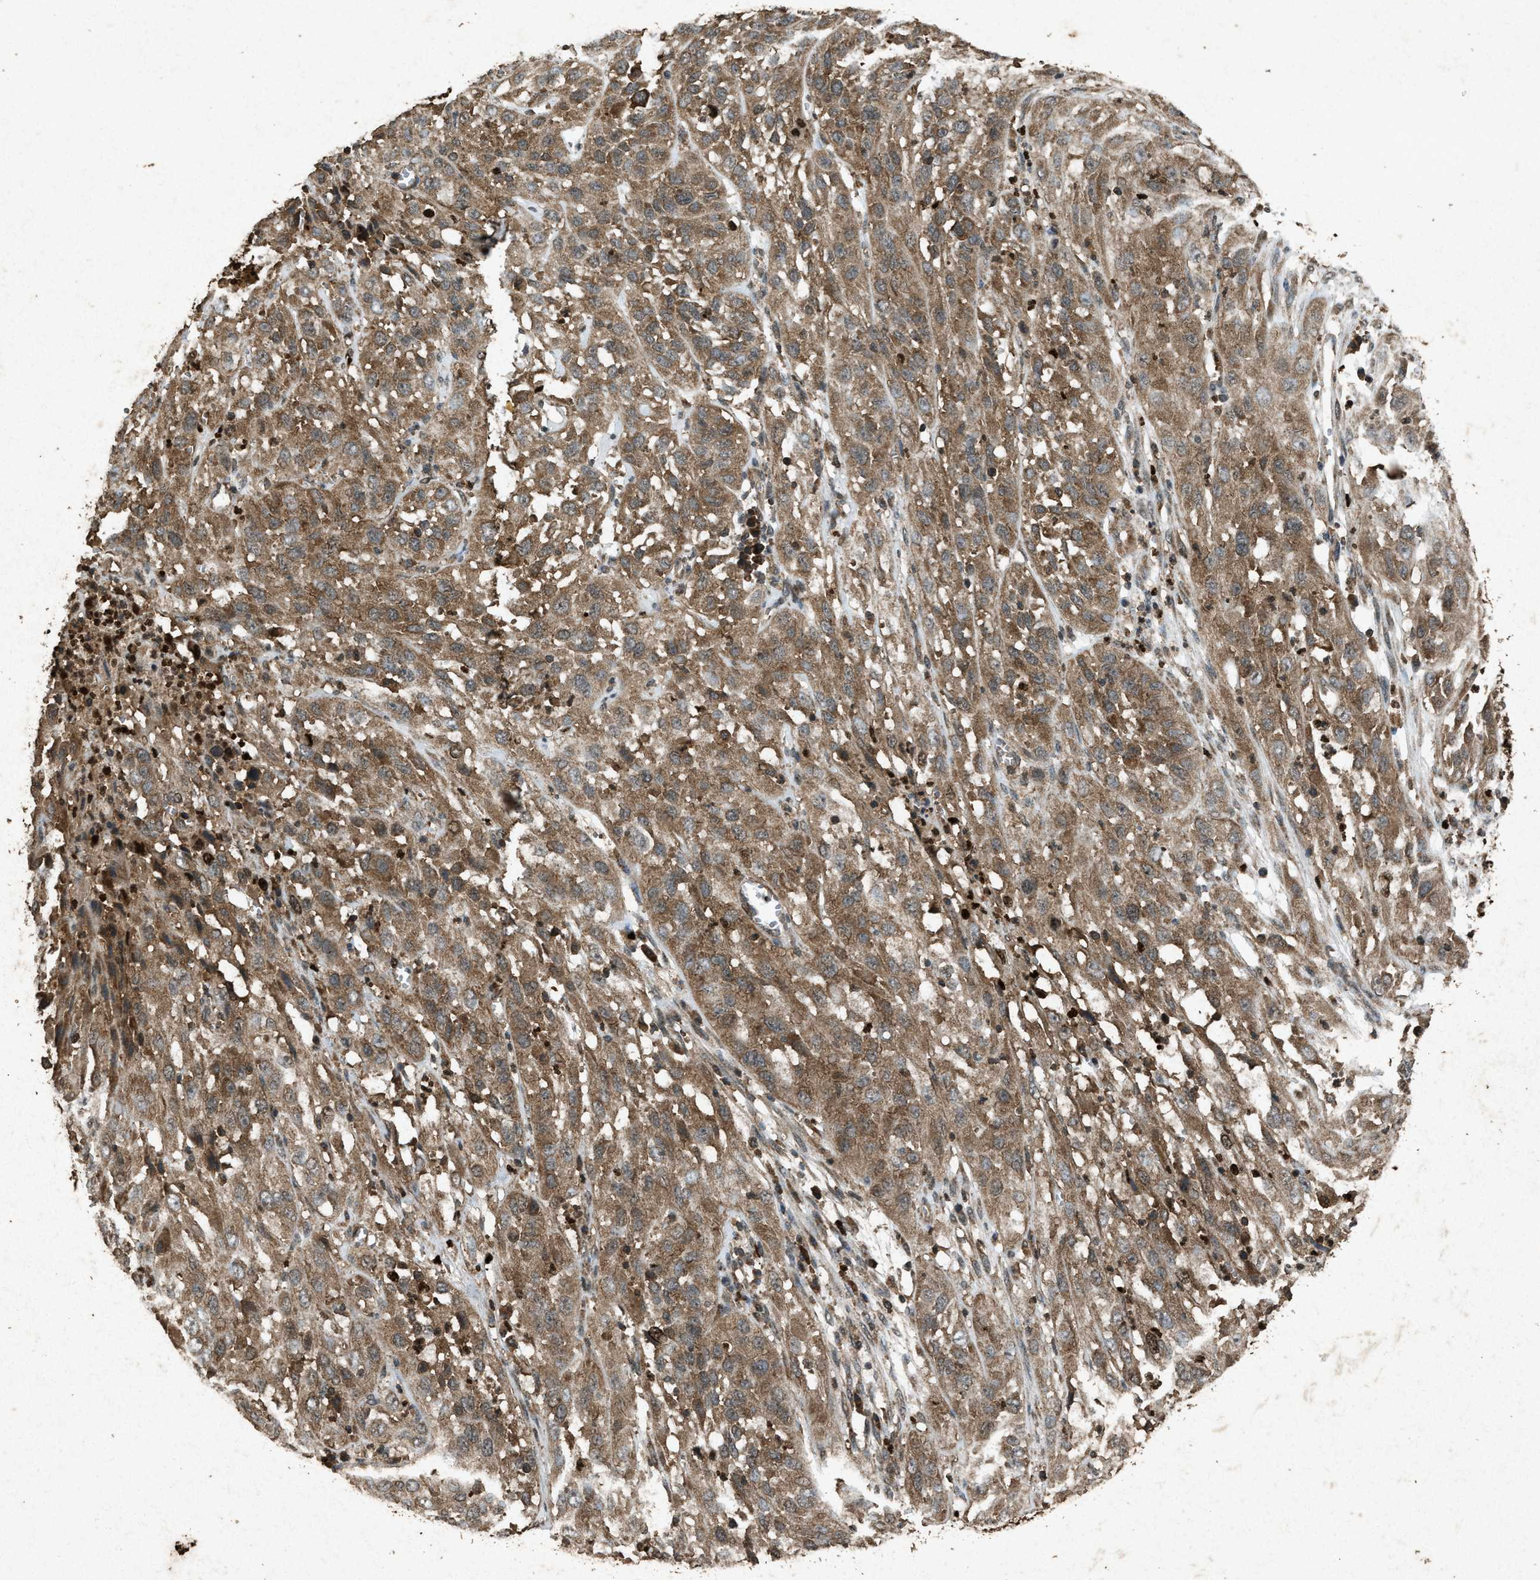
{"staining": {"intensity": "moderate", "quantity": ">75%", "location": "cytoplasmic/membranous"}, "tissue": "cervical cancer", "cell_type": "Tumor cells", "image_type": "cancer", "snomed": [{"axis": "morphology", "description": "Squamous cell carcinoma, NOS"}, {"axis": "topography", "description": "Cervix"}], "caption": "This histopathology image exhibits squamous cell carcinoma (cervical) stained with immunohistochemistry to label a protein in brown. The cytoplasmic/membranous of tumor cells show moderate positivity for the protein. Nuclei are counter-stained blue.", "gene": "OAS1", "patient": {"sex": "female", "age": 32}}